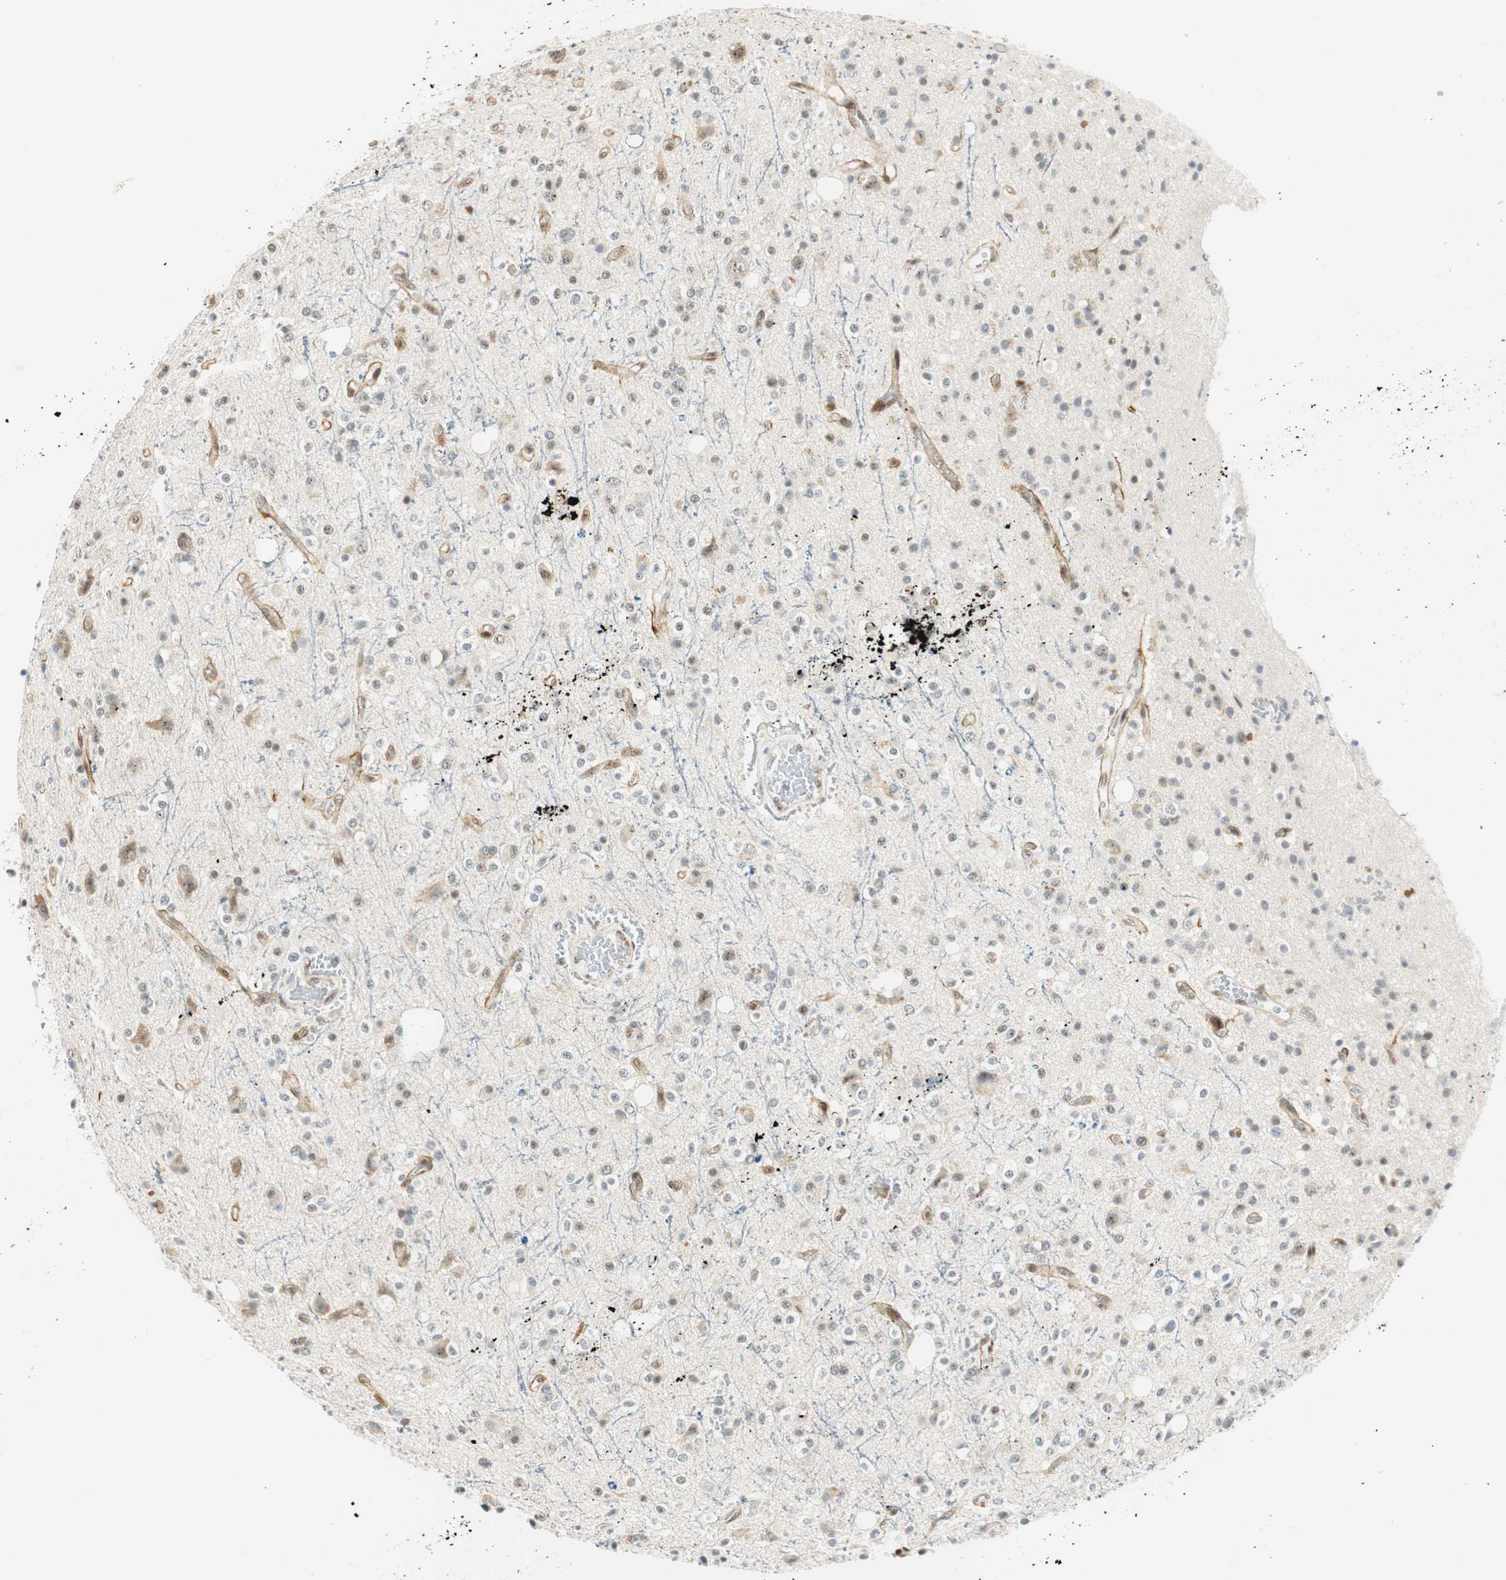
{"staining": {"intensity": "negative", "quantity": "none", "location": "none"}, "tissue": "glioma", "cell_type": "Tumor cells", "image_type": "cancer", "snomed": [{"axis": "morphology", "description": "Glioma, malignant, High grade"}, {"axis": "topography", "description": "Brain"}], "caption": "Immunohistochemistry histopathology image of neoplastic tissue: malignant glioma (high-grade) stained with DAB (3,3'-diaminobenzidine) shows no significant protein staining in tumor cells.", "gene": "MSX2", "patient": {"sex": "male", "age": 47}}